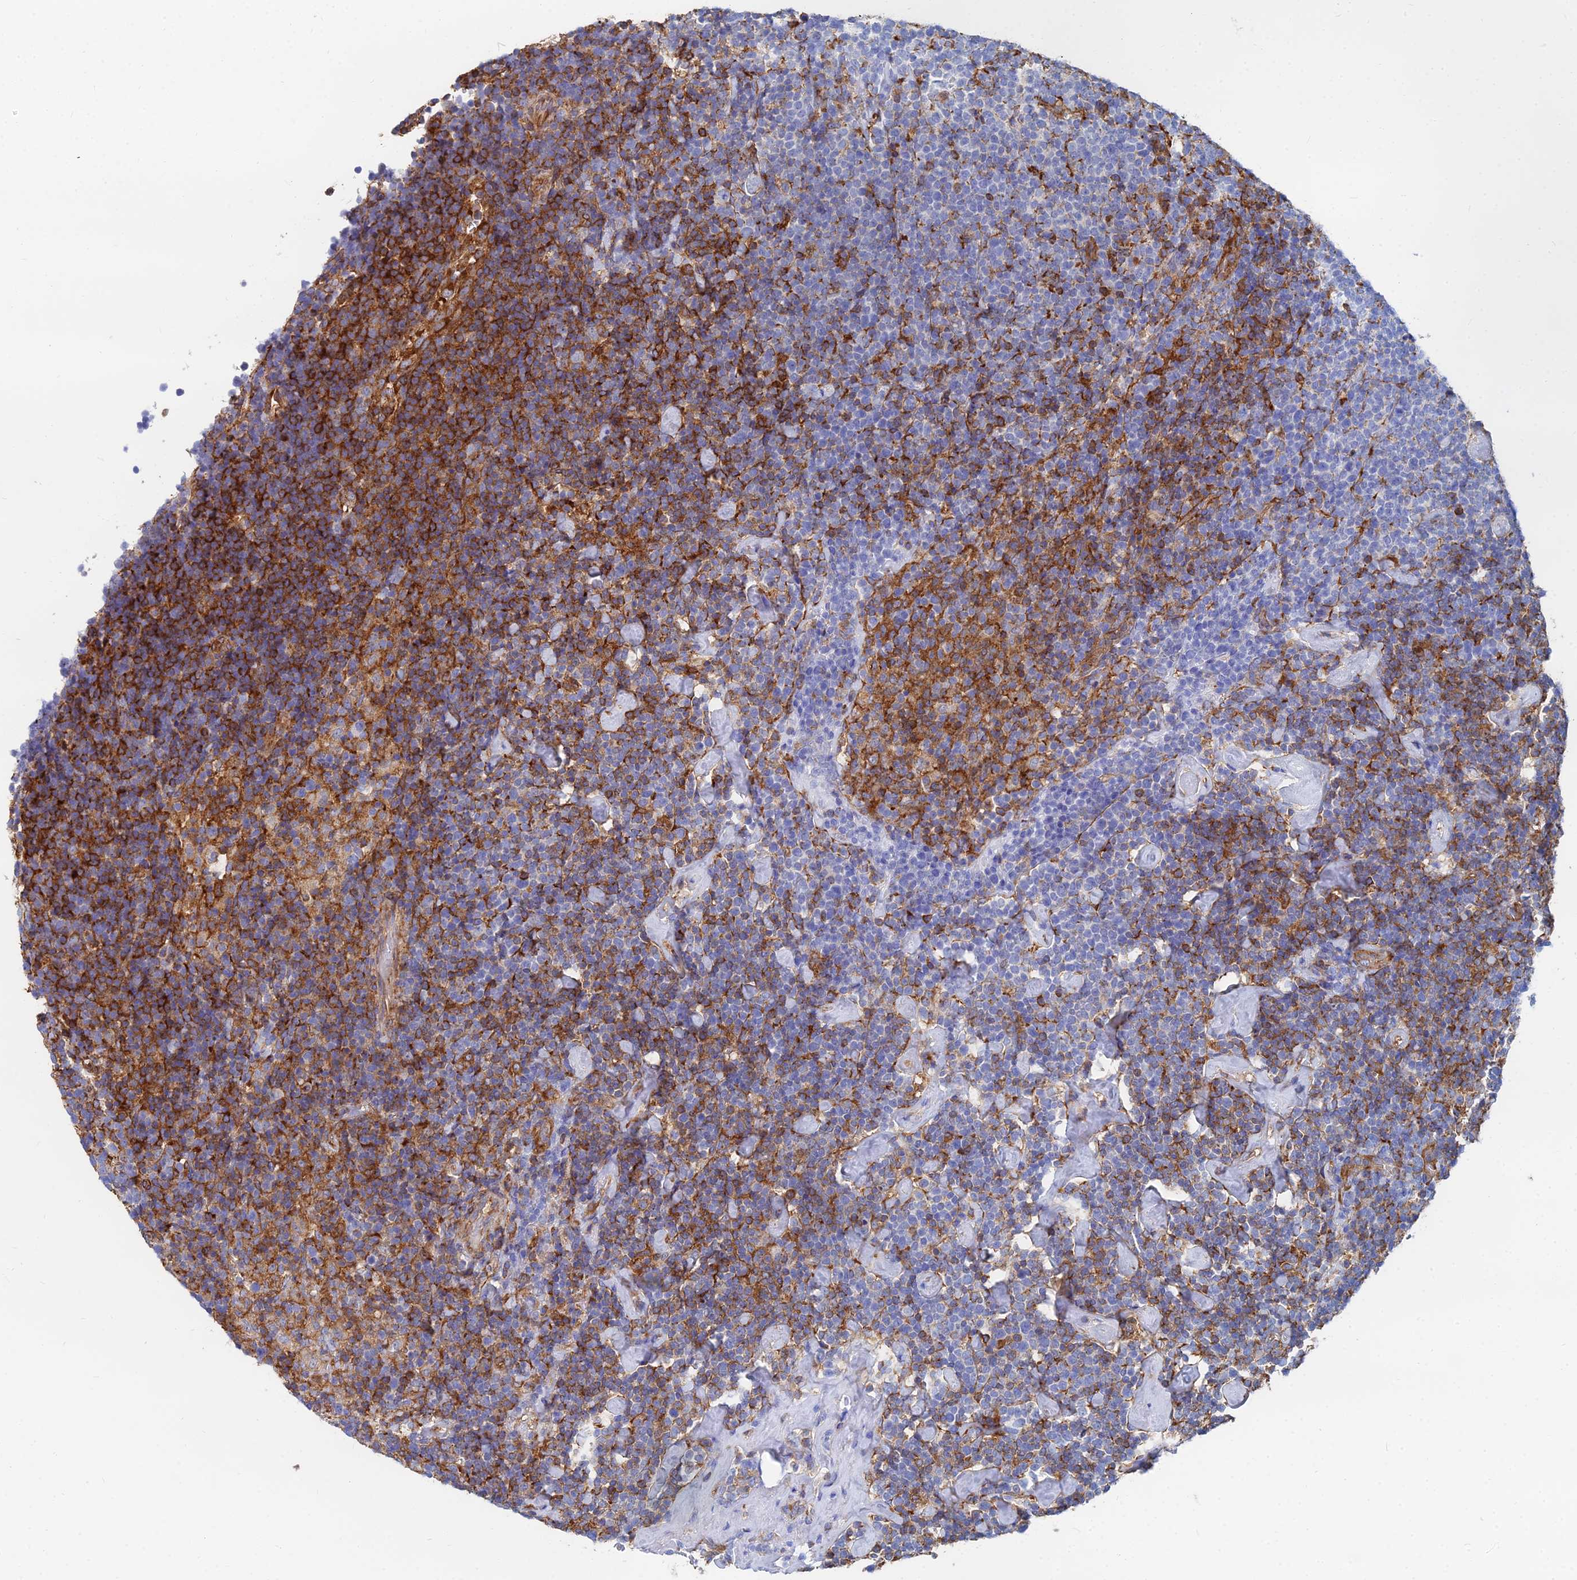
{"staining": {"intensity": "moderate", "quantity": "25%-75%", "location": "cytoplasmic/membranous"}, "tissue": "lymphoma", "cell_type": "Tumor cells", "image_type": "cancer", "snomed": [{"axis": "morphology", "description": "Malignant lymphoma, non-Hodgkin's type, High grade"}, {"axis": "topography", "description": "Lymph node"}], "caption": "IHC of high-grade malignant lymphoma, non-Hodgkin's type exhibits medium levels of moderate cytoplasmic/membranous staining in approximately 25%-75% of tumor cells.", "gene": "GPR42", "patient": {"sex": "male", "age": 61}}